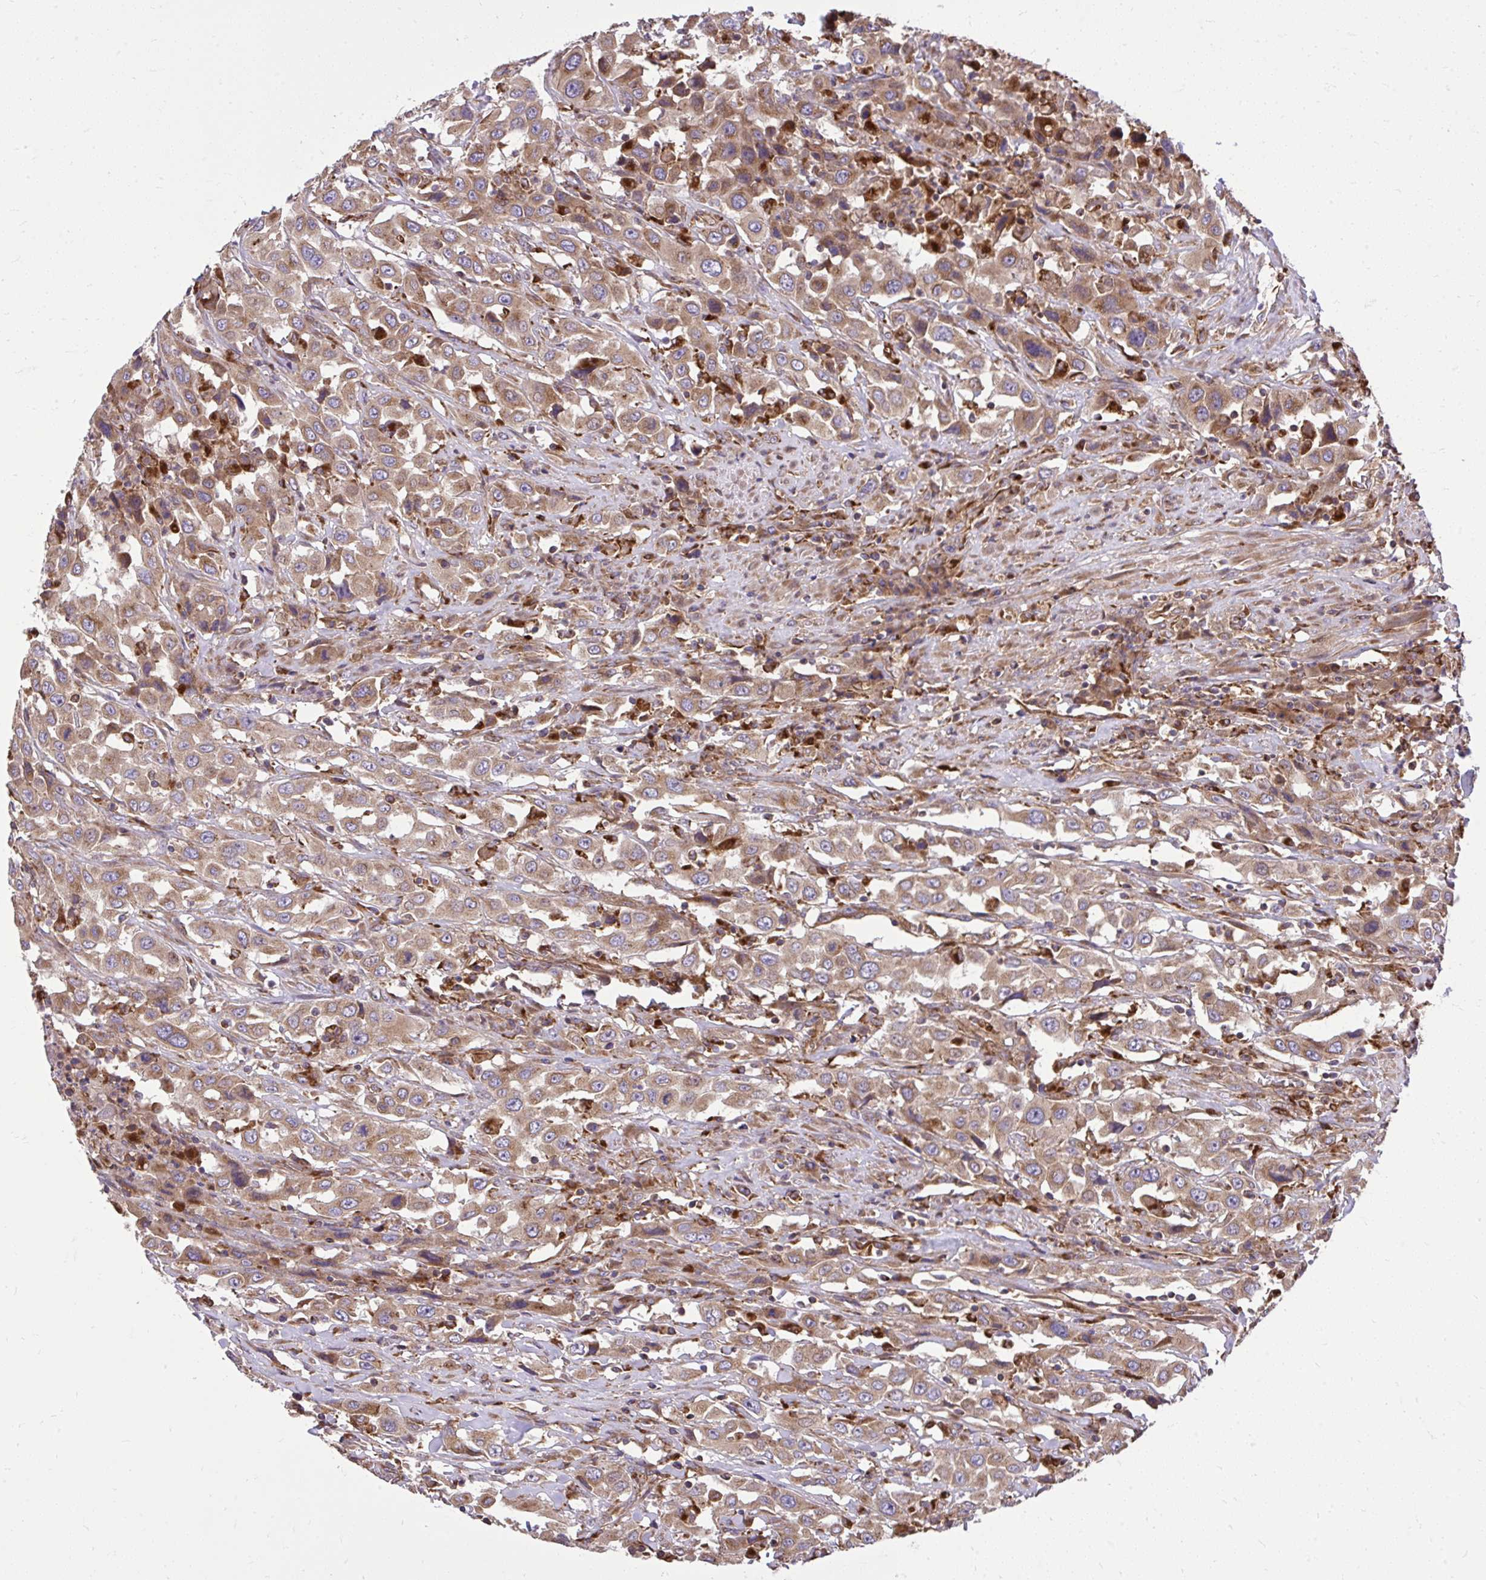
{"staining": {"intensity": "weak", "quantity": ">75%", "location": "cytoplasmic/membranous"}, "tissue": "urothelial cancer", "cell_type": "Tumor cells", "image_type": "cancer", "snomed": [{"axis": "morphology", "description": "Urothelial carcinoma, High grade"}, {"axis": "topography", "description": "Urinary bladder"}], "caption": "Immunohistochemical staining of human high-grade urothelial carcinoma reveals weak cytoplasmic/membranous protein staining in approximately >75% of tumor cells.", "gene": "PAIP2", "patient": {"sex": "male", "age": 61}}